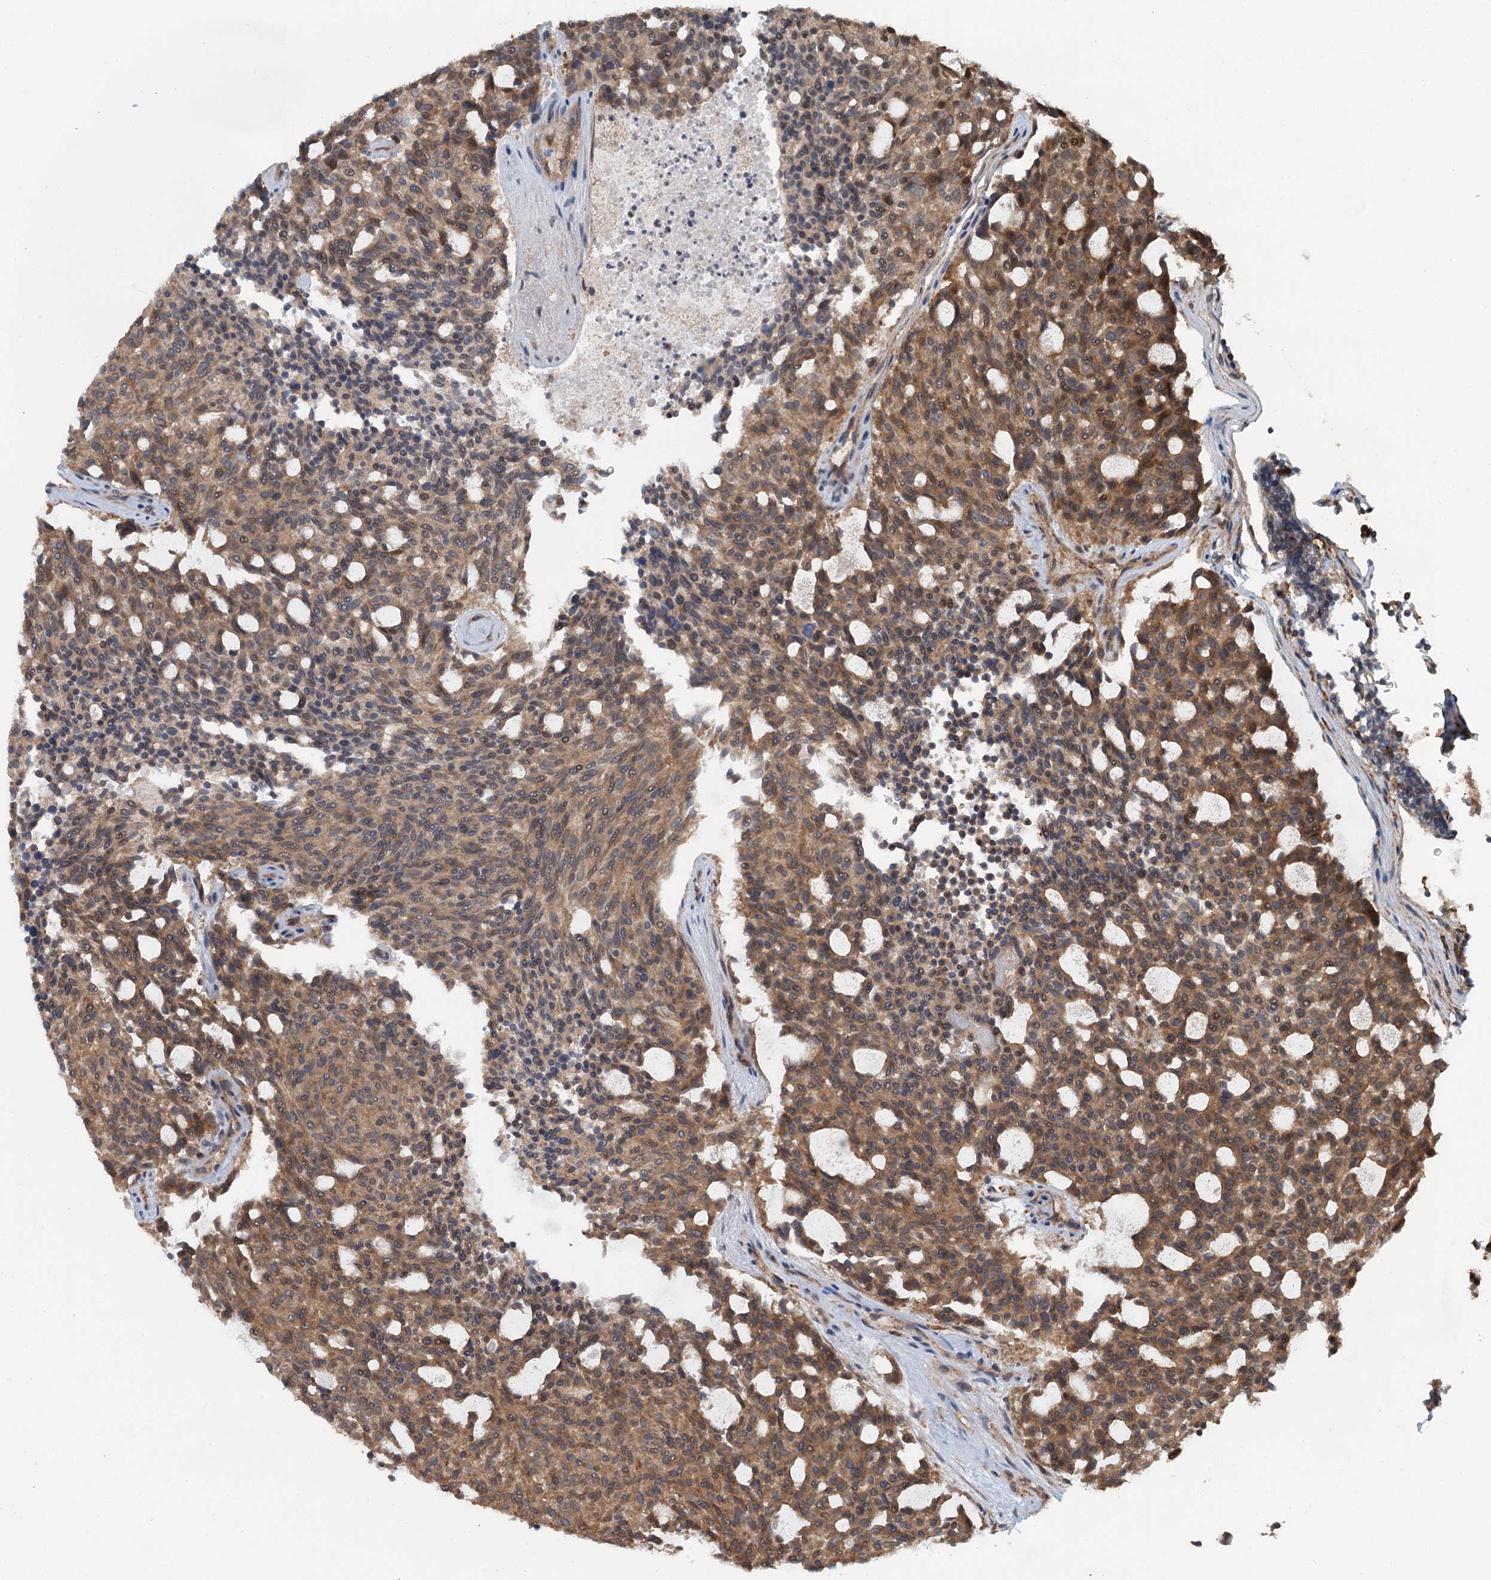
{"staining": {"intensity": "moderate", "quantity": ">75%", "location": "cytoplasmic/membranous"}, "tissue": "carcinoid", "cell_type": "Tumor cells", "image_type": "cancer", "snomed": [{"axis": "morphology", "description": "Carcinoid, malignant, NOS"}, {"axis": "topography", "description": "Pancreas"}], "caption": "Carcinoid (malignant) stained for a protein exhibits moderate cytoplasmic/membranous positivity in tumor cells.", "gene": "ZNF527", "patient": {"sex": "female", "age": 54}}